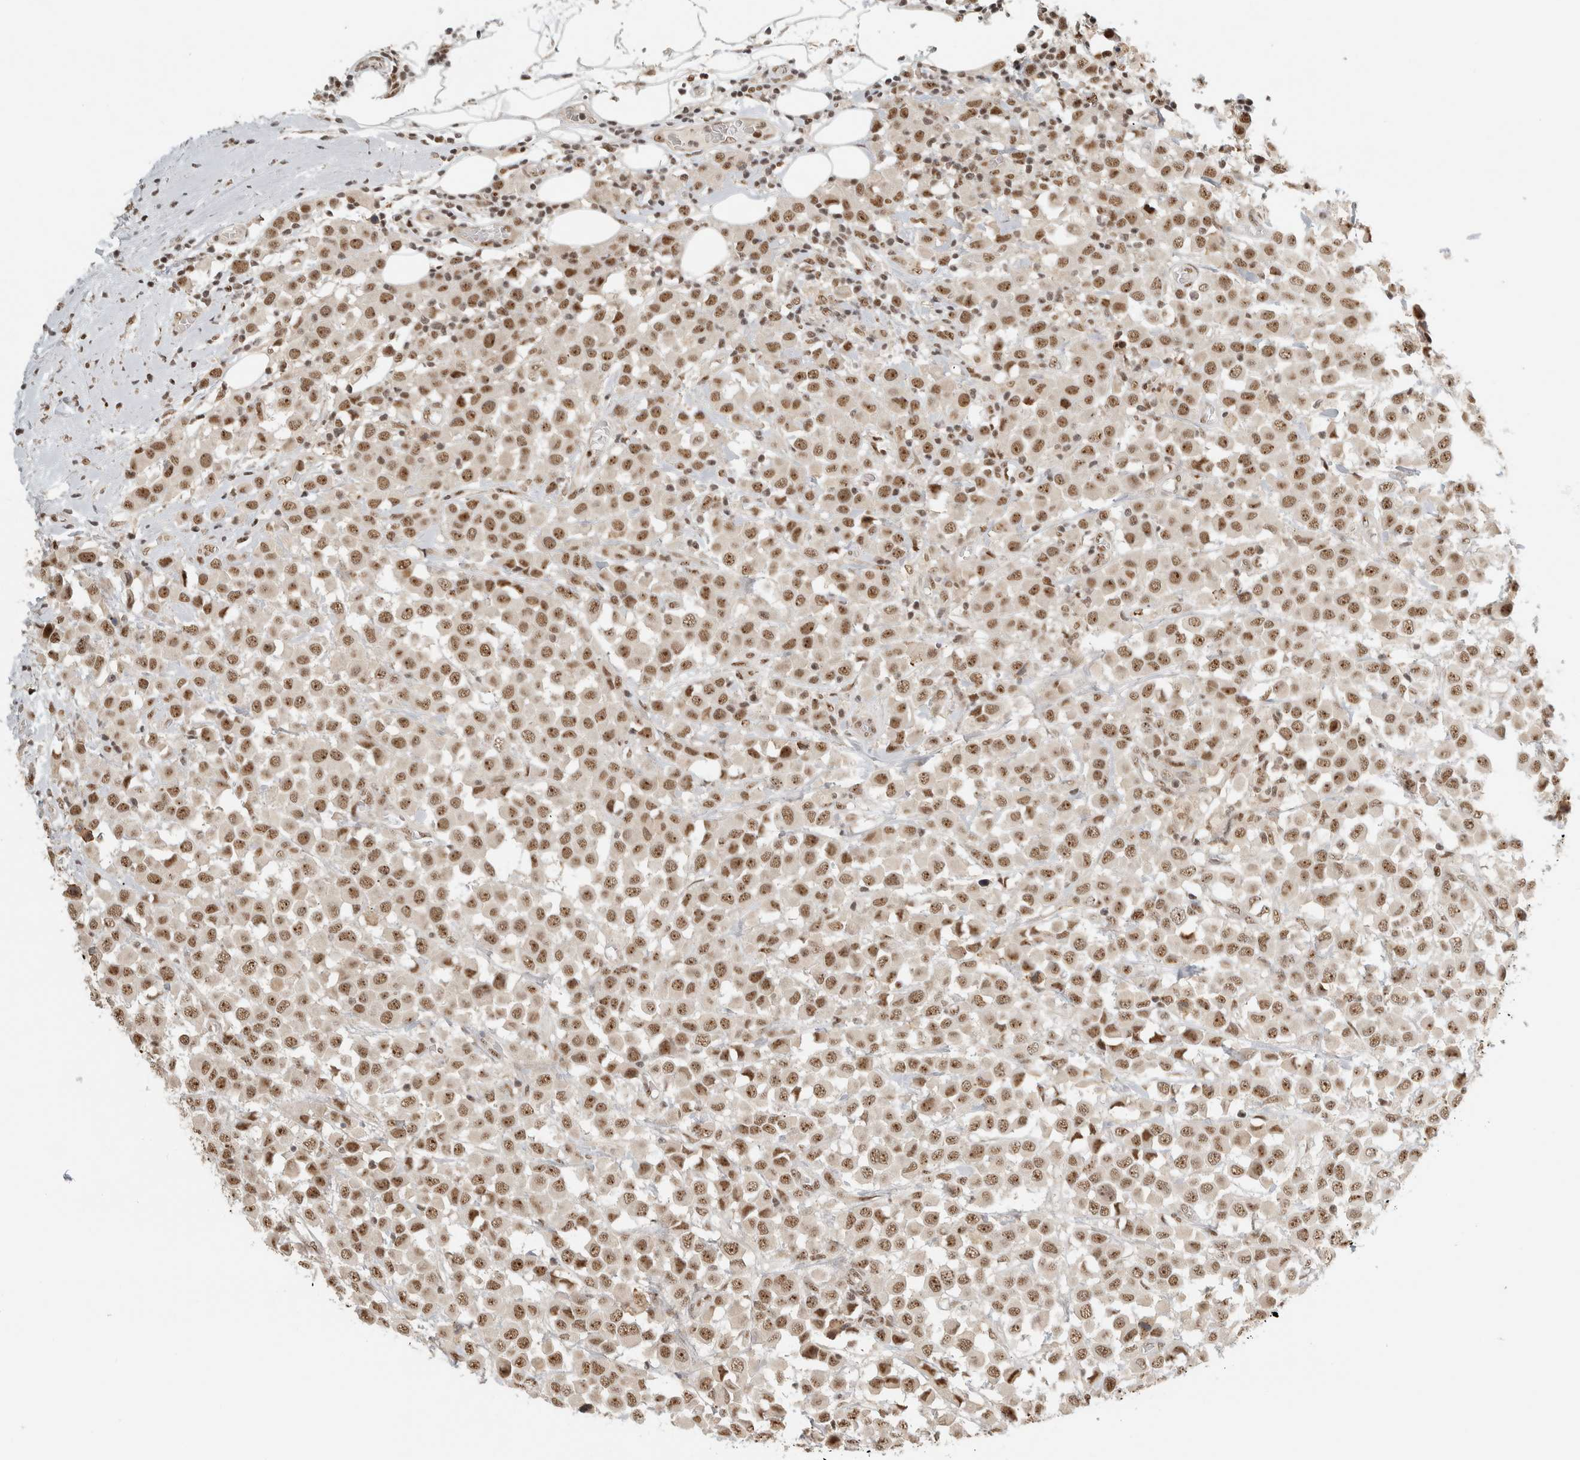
{"staining": {"intensity": "moderate", "quantity": ">75%", "location": "nuclear"}, "tissue": "breast cancer", "cell_type": "Tumor cells", "image_type": "cancer", "snomed": [{"axis": "morphology", "description": "Duct carcinoma"}, {"axis": "topography", "description": "Breast"}], "caption": "This photomicrograph demonstrates immunohistochemistry staining of human breast infiltrating ductal carcinoma, with medium moderate nuclear expression in approximately >75% of tumor cells.", "gene": "EBNA1BP2", "patient": {"sex": "female", "age": 61}}